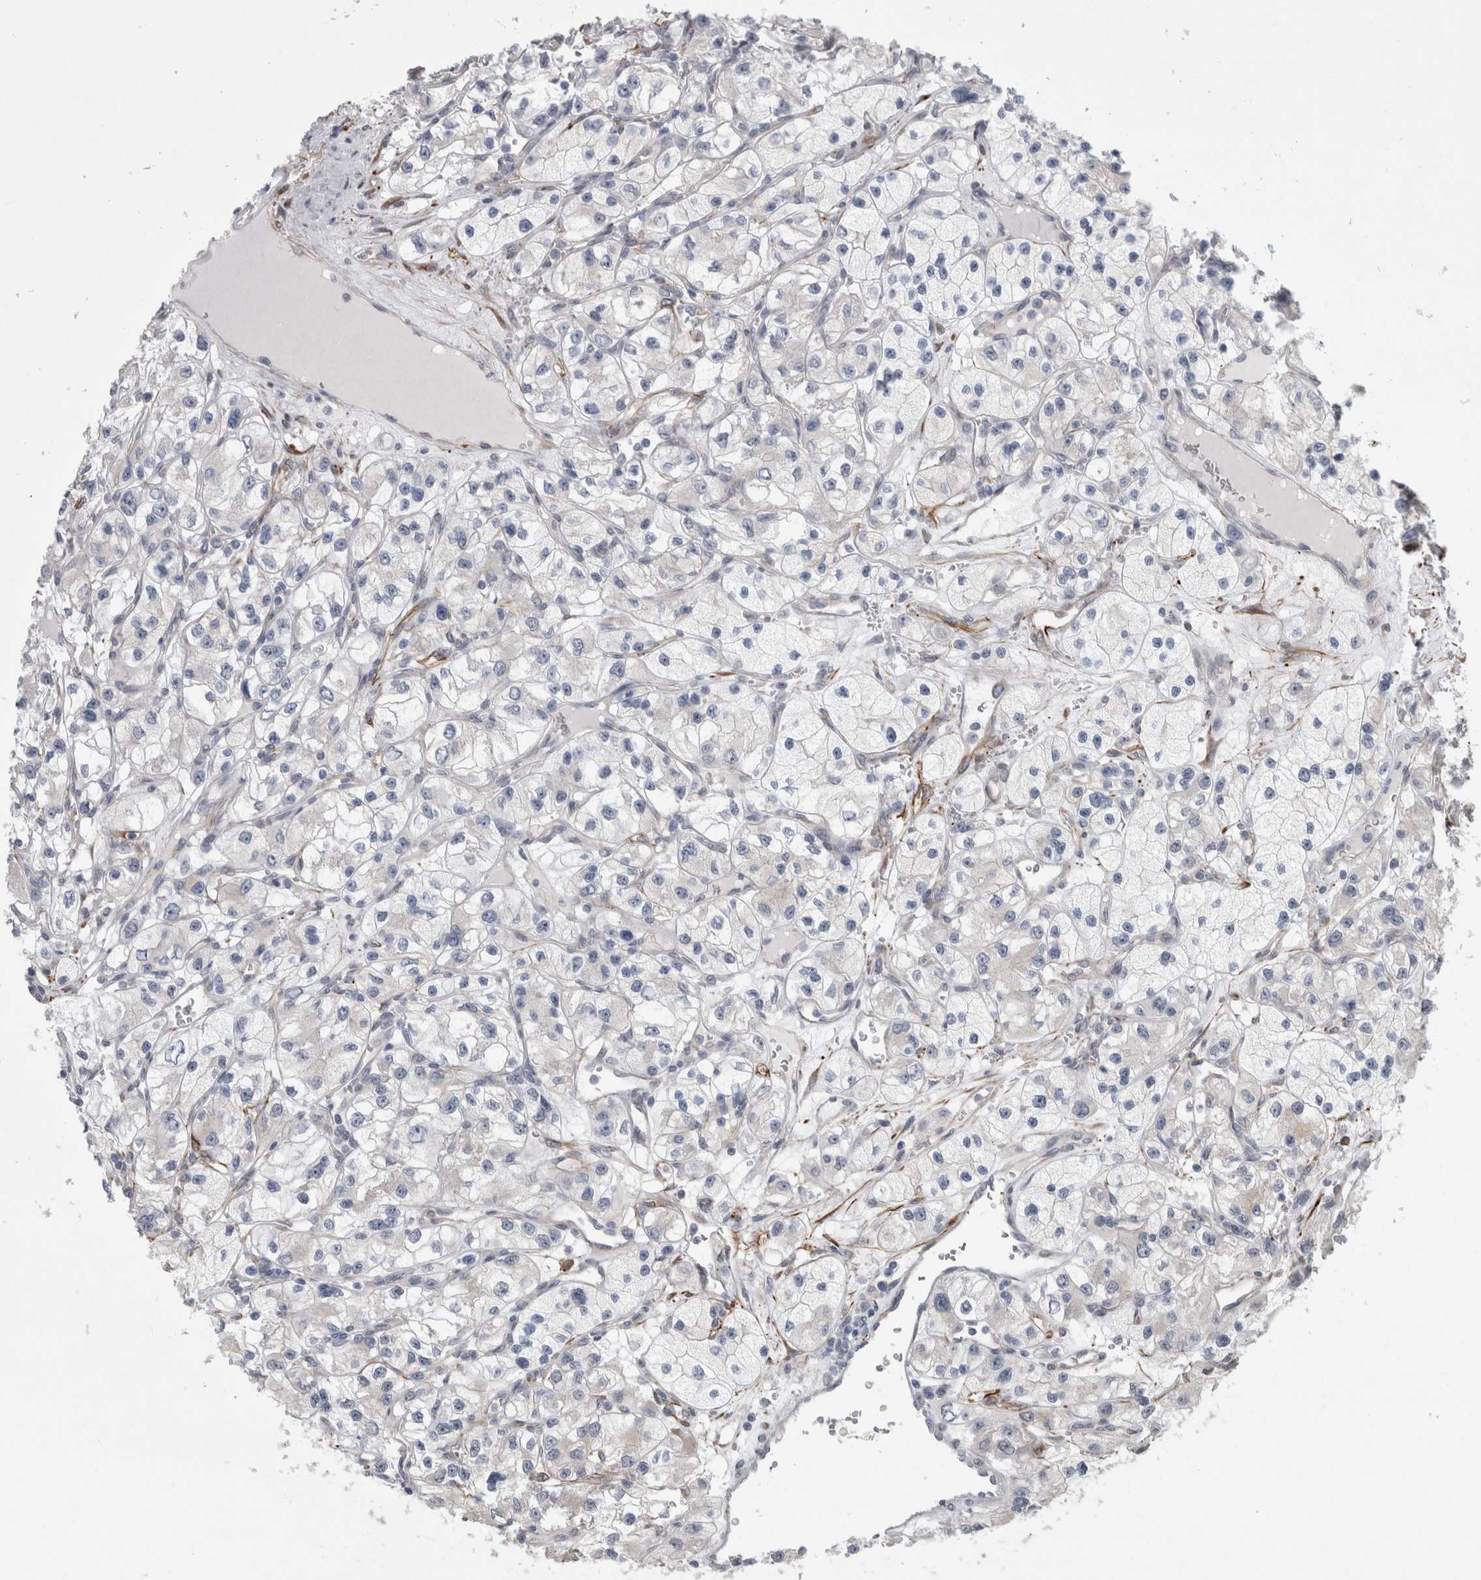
{"staining": {"intensity": "negative", "quantity": "none", "location": "none"}, "tissue": "renal cancer", "cell_type": "Tumor cells", "image_type": "cancer", "snomed": [{"axis": "morphology", "description": "Adenocarcinoma, NOS"}, {"axis": "topography", "description": "Kidney"}], "caption": "Renal adenocarcinoma was stained to show a protein in brown. There is no significant positivity in tumor cells. The staining was performed using DAB (3,3'-diaminobenzidine) to visualize the protein expression in brown, while the nuclei were stained in blue with hematoxylin (Magnification: 20x).", "gene": "FAM83H", "patient": {"sex": "female", "age": 57}}